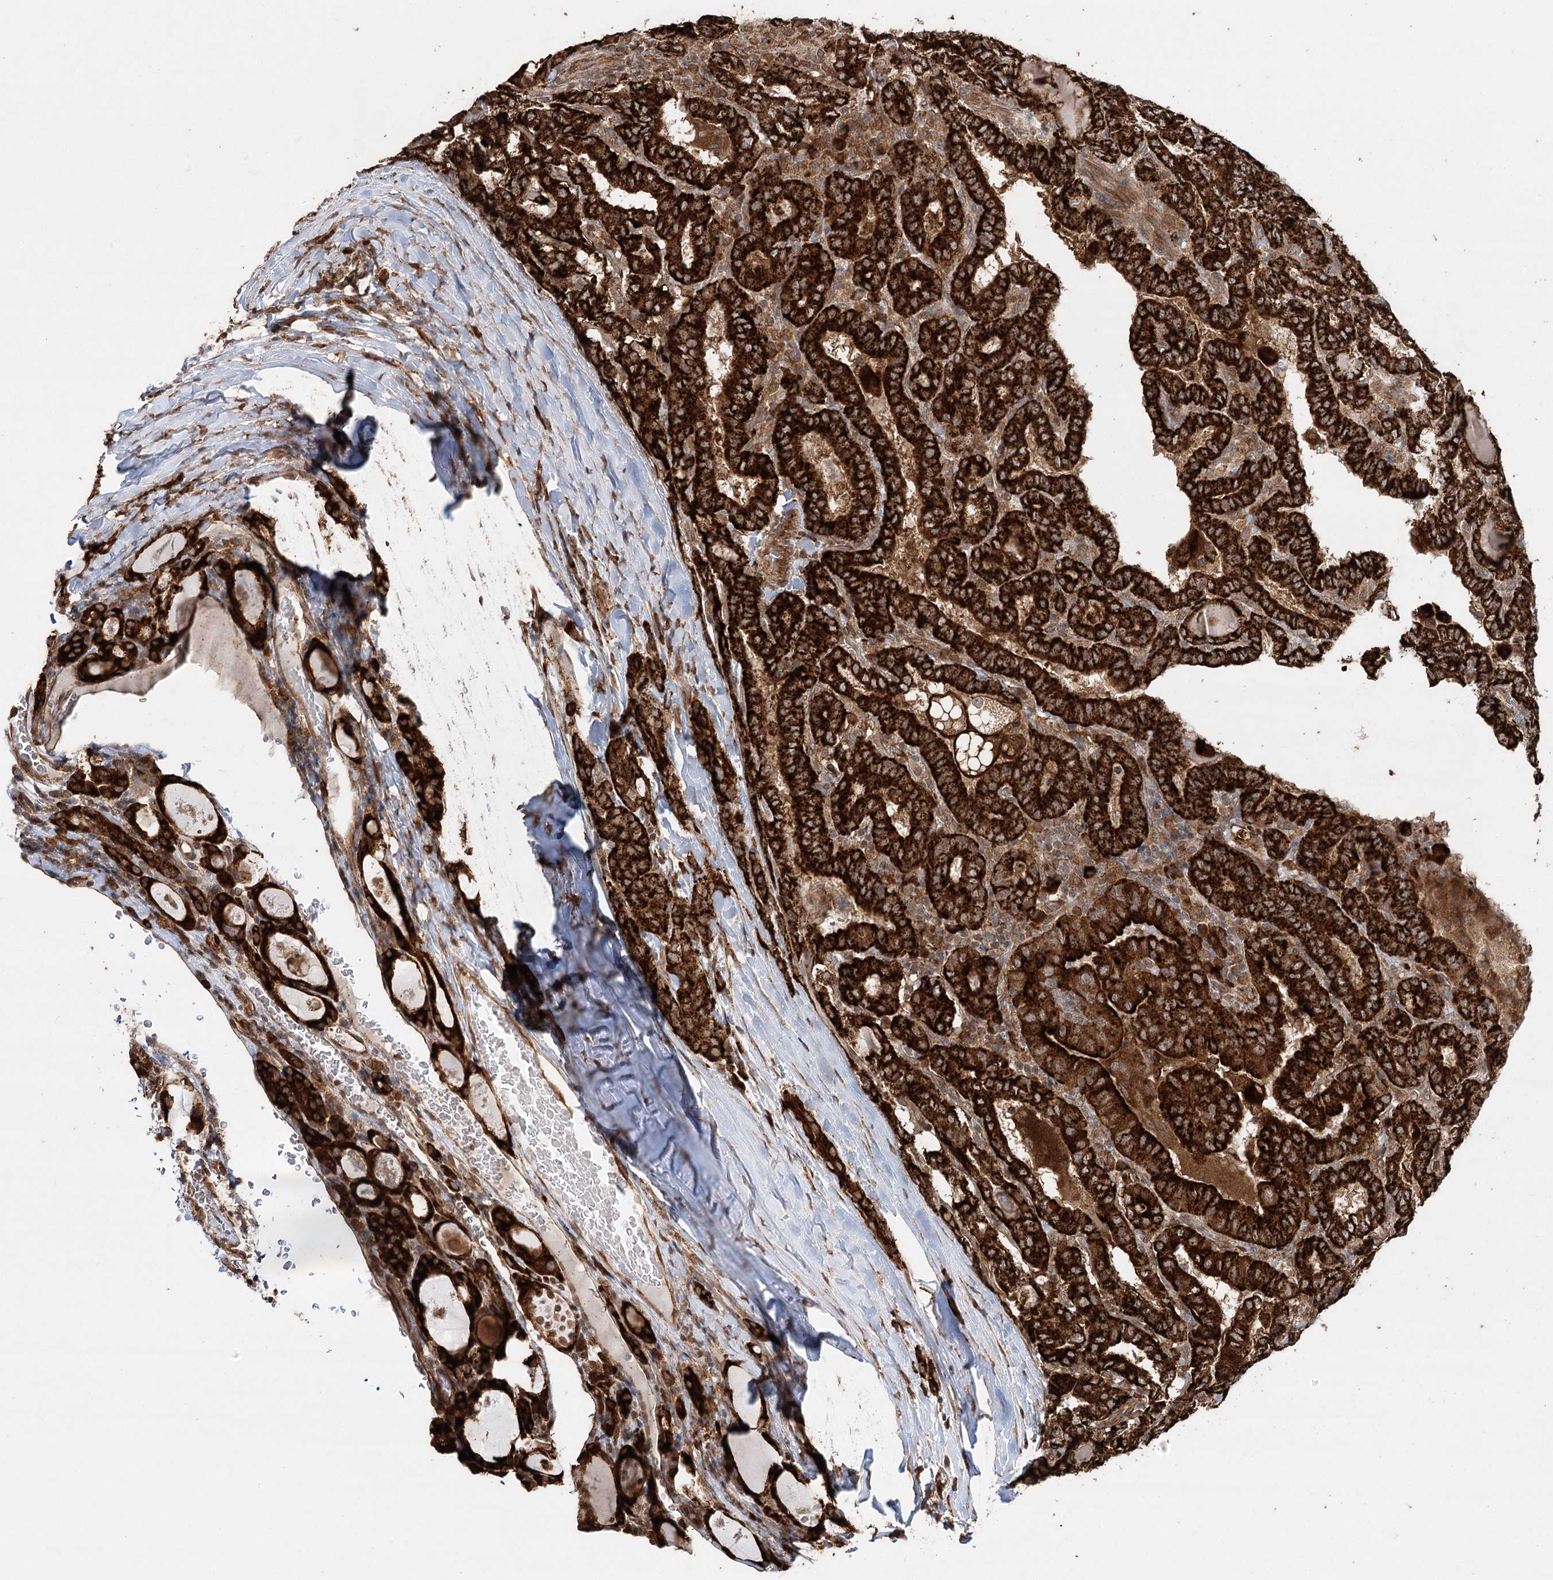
{"staining": {"intensity": "strong", "quantity": ">75%", "location": "cytoplasmic/membranous"}, "tissue": "thyroid cancer", "cell_type": "Tumor cells", "image_type": "cancer", "snomed": [{"axis": "morphology", "description": "Papillary adenocarcinoma, NOS"}, {"axis": "topography", "description": "Thyroid gland"}], "caption": "DAB (3,3'-diaminobenzidine) immunohistochemical staining of thyroid cancer demonstrates strong cytoplasmic/membranous protein staining in approximately >75% of tumor cells.", "gene": "DNAJB14", "patient": {"sex": "female", "age": 72}}